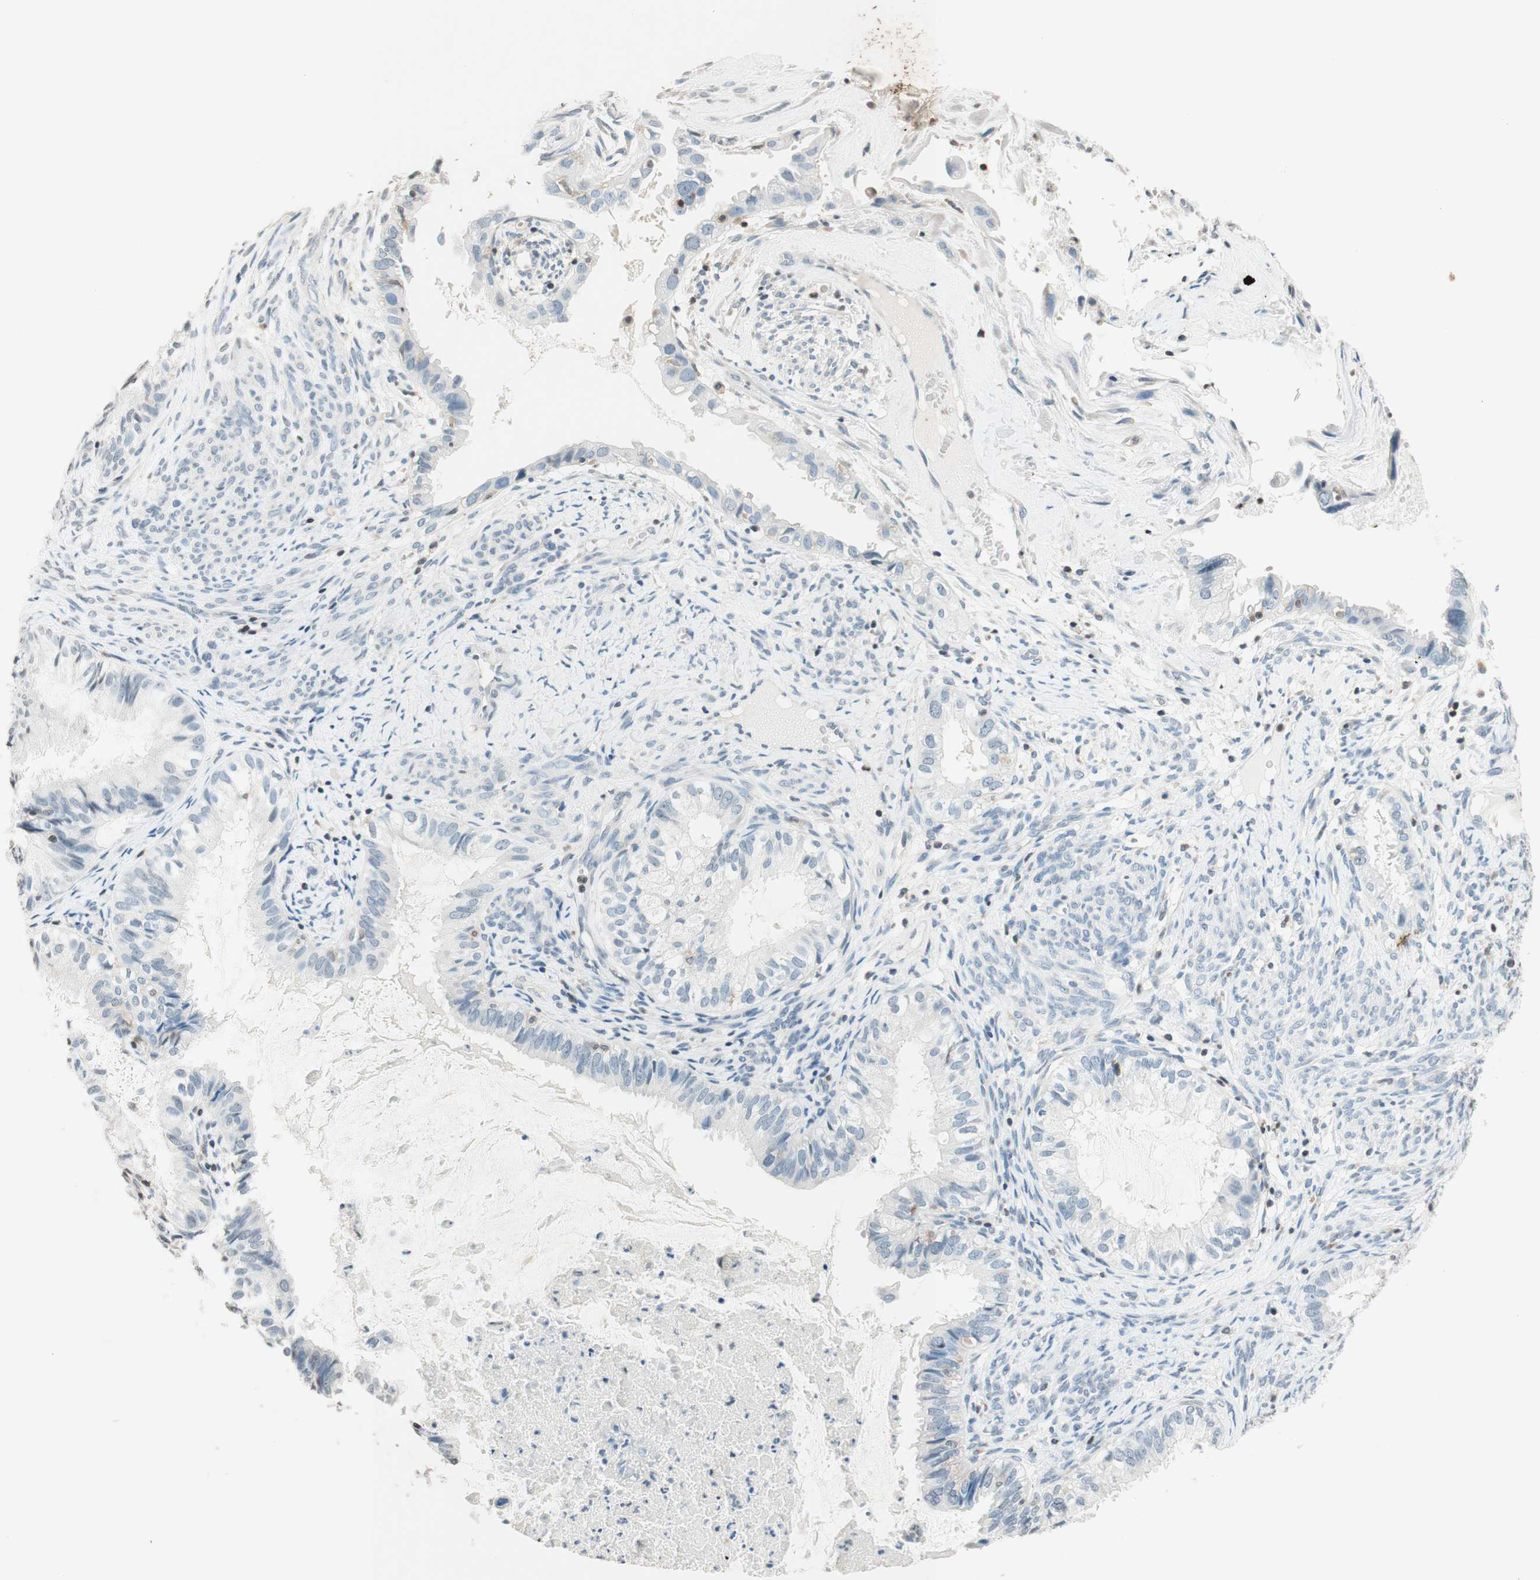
{"staining": {"intensity": "negative", "quantity": "none", "location": "none"}, "tissue": "cervical cancer", "cell_type": "Tumor cells", "image_type": "cancer", "snomed": [{"axis": "morphology", "description": "Normal tissue, NOS"}, {"axis": "morphology", "description": "Adenocarcinoma, NOS"}, {"axis": "topography", "description": "Cervix"}, {"axis": "topography", "description": "Endometrium"}], "caption": "There is no significant staining in tumor cells of adenocarcinoma (cervical).", "gene": "WIPF1", "patient": {"sex": "female", "age": 86}}